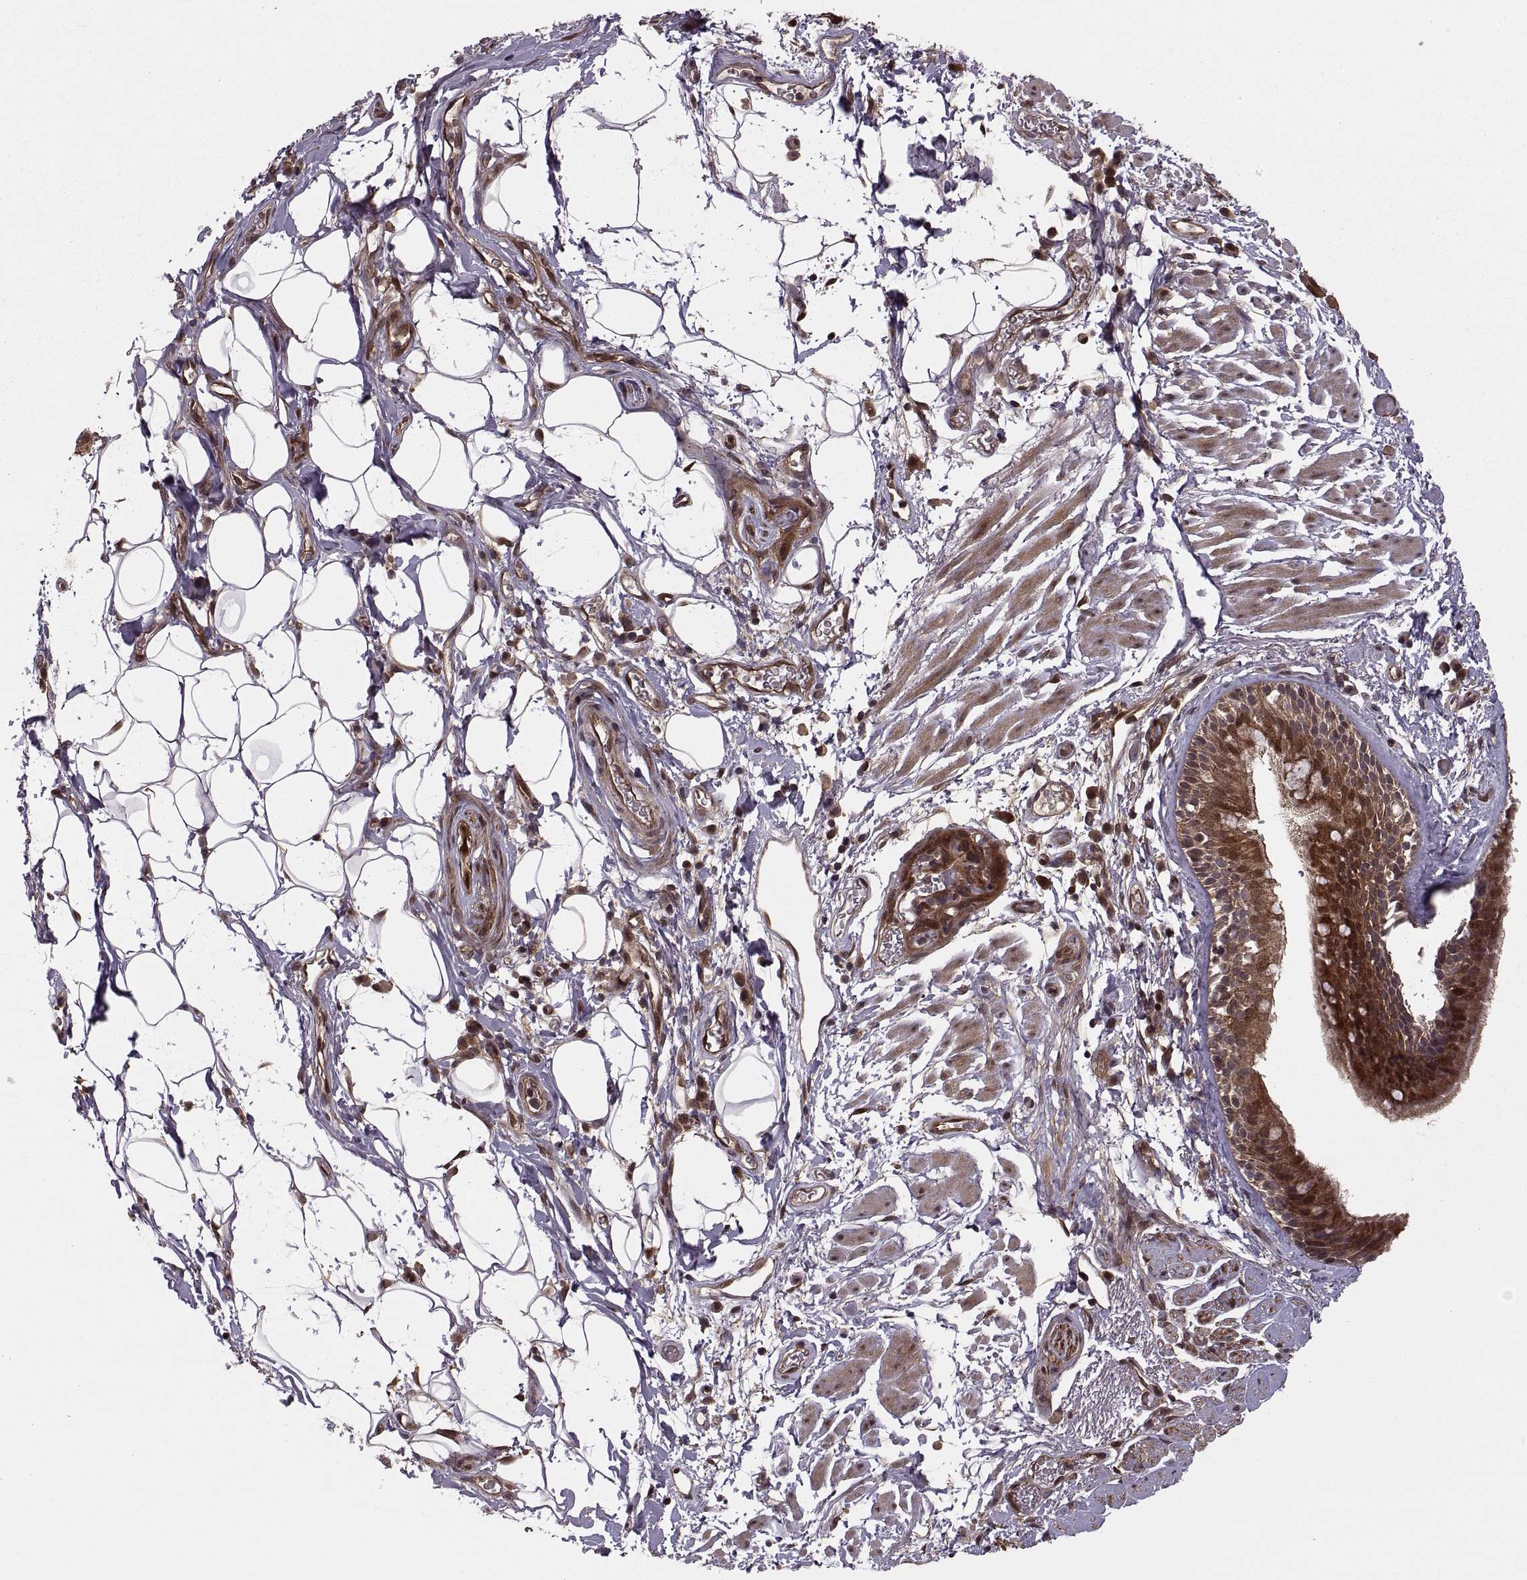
{"staining": {"intensity": "strong", "quantity": ">75%", "location": "cytoplasmic/membranous,nuclear"}, "tissue": "bronchus", "cell_type": "Respiratory epithelial cells", "image_type": "normal", "snomed": [{"axis": "morphology", "description": "Normal tissue, NOS"}, {"axis": "topography", "description": "Cartilage tissue"}, {"axis": "topography", "description": "Bronchus"}], "caption": "Normal bronchus displays strong cytoplasmic/membranous,nuclear positivity in about >75% of respiratory epithelial cells (brown staining indicates protein expression, while blue staining denotes nuclei)..", "gene": "DEDD", "patient": {"sex": "male", "age": 58}}